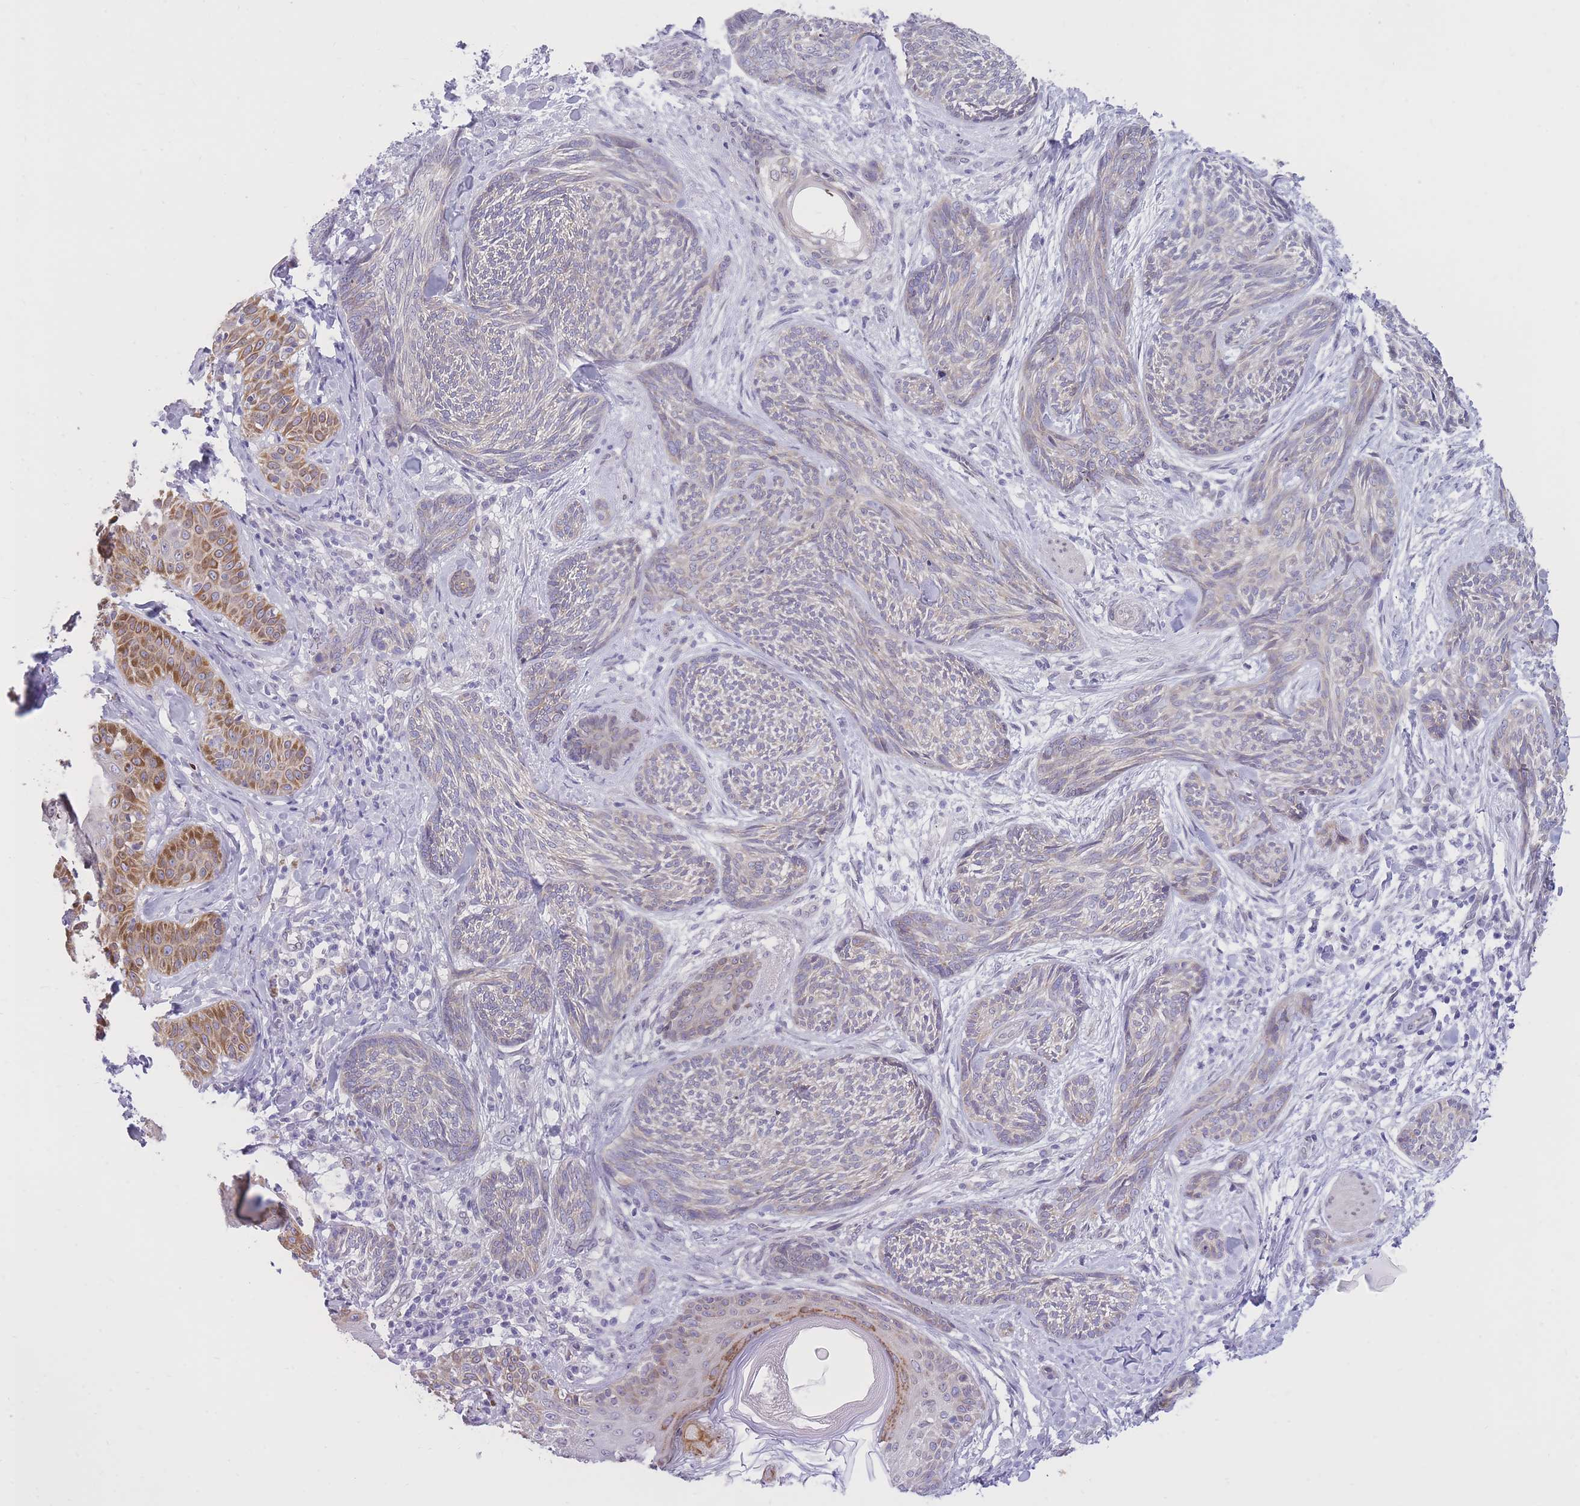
{"staining": {"intensity": "weak", "quantity": "<25%", "location": "cytoplasmic/membranous"}, "tissue": "skin cancer", "cell_type": "Tumor cells", "image_type": "cancer", "snomed": [{"axis": "morphology", "description": "Basal cell carcinoma"}, {"axis": "topography", "description": "Skin"}], "caption": "The photomicrograph reveals no staining of tumor cells in basal cell carcinoma (skin). Nuclei are stained in blue.", "gene": "HOOK2", "patient": {"sex": "male", "age": 73}}